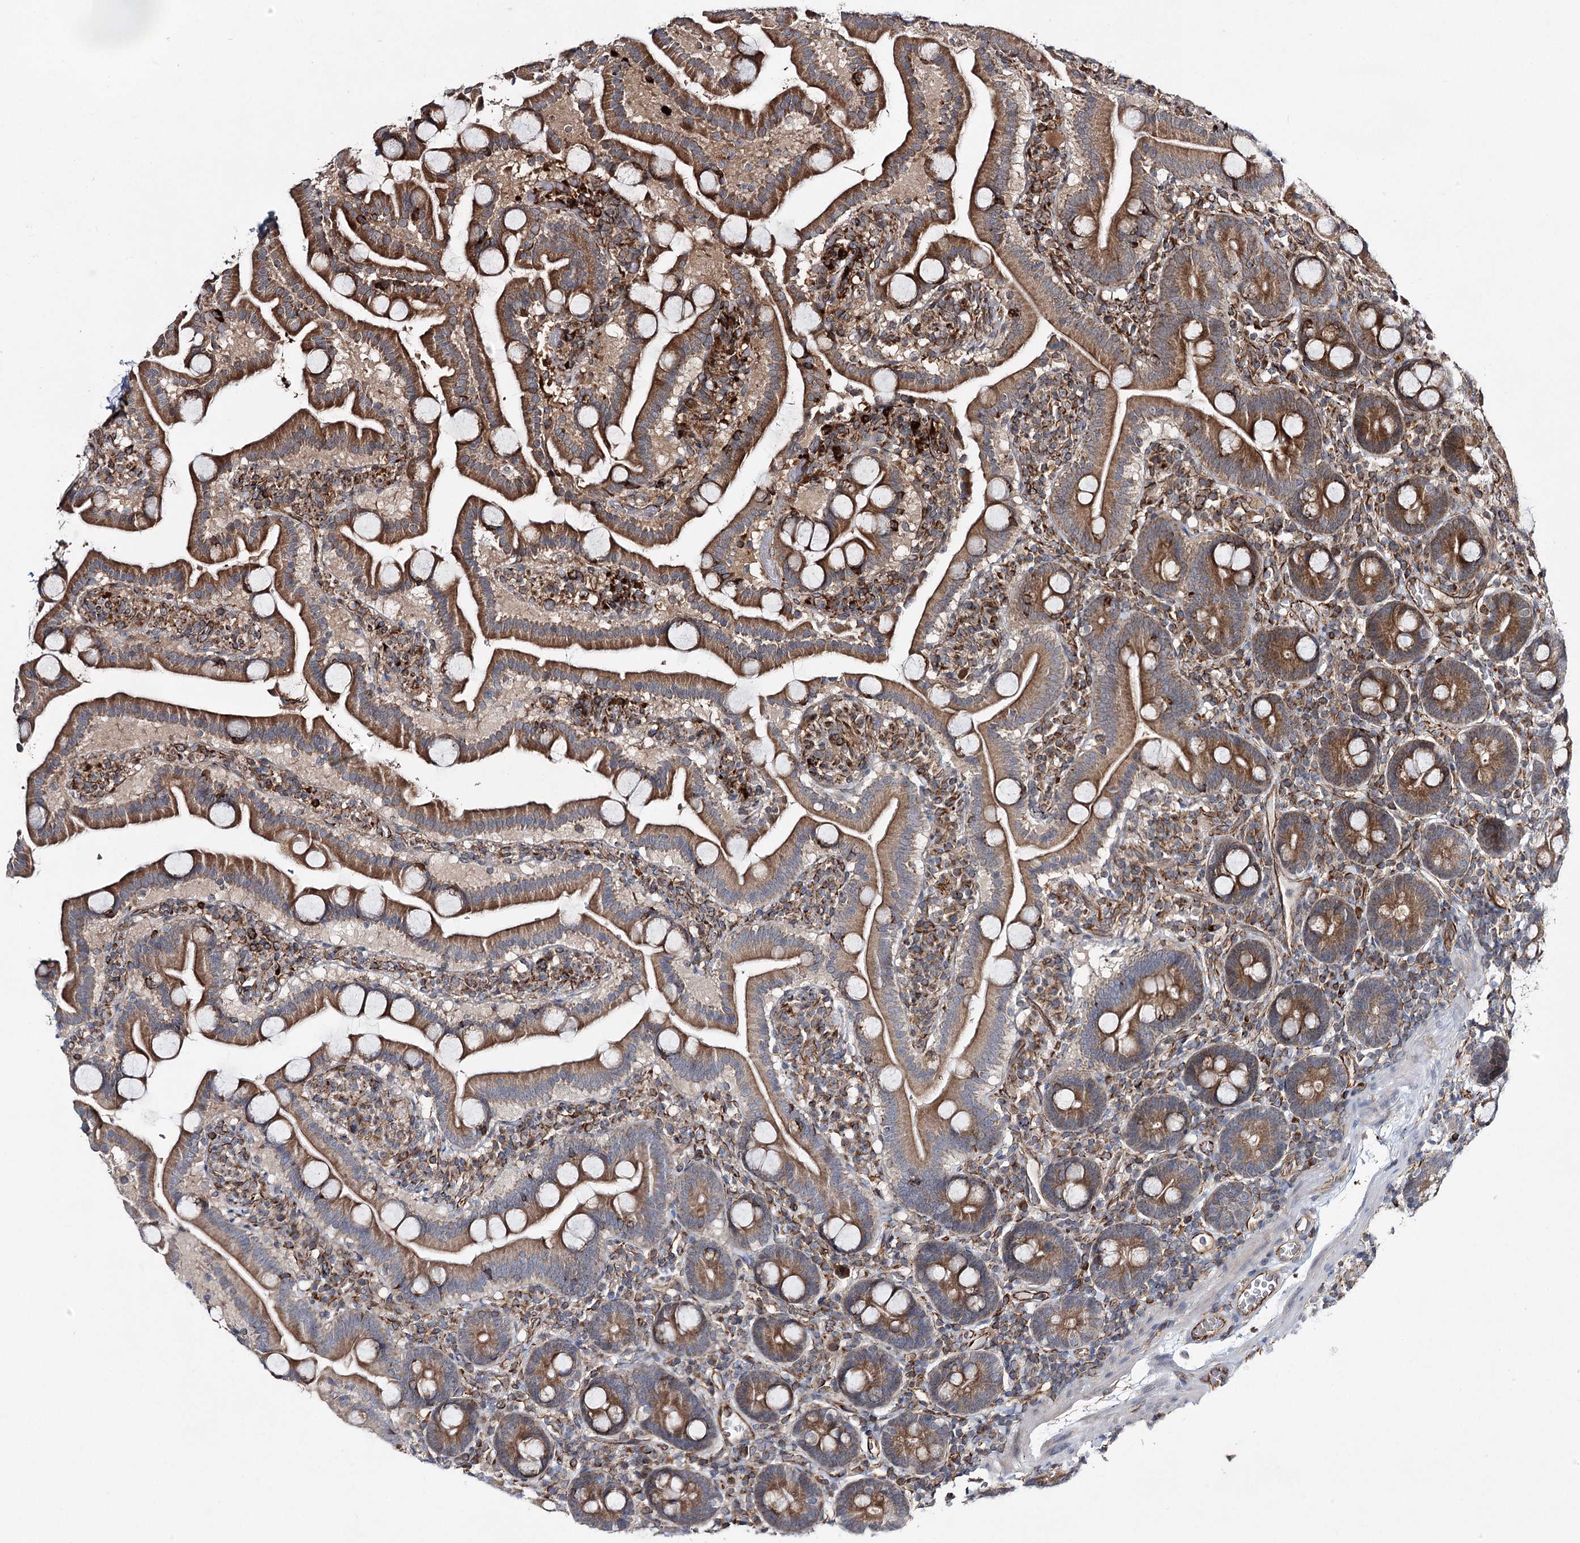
{"staining": {"intensity": "moderate", "quantity": ">75%", "location": "cytoplasmic/membranous"}, "tissue": "duodenum", "cell_type": "Glandular cells", "image_type": "normal", "snomed": [{"axis": "morphology", "description": "Normal tissue, NOS"}, {"axis": "topography", "description": "Duodenum"}], "caption": "A brown stain labels moderate cytoplasmic/membranous staining of a protein in glandular cells of normal duodenum. (IHC, brightfield microscopy, high magnification).", "gene": "DPEP2", "patient": {"sex": "male", "age": 55}}